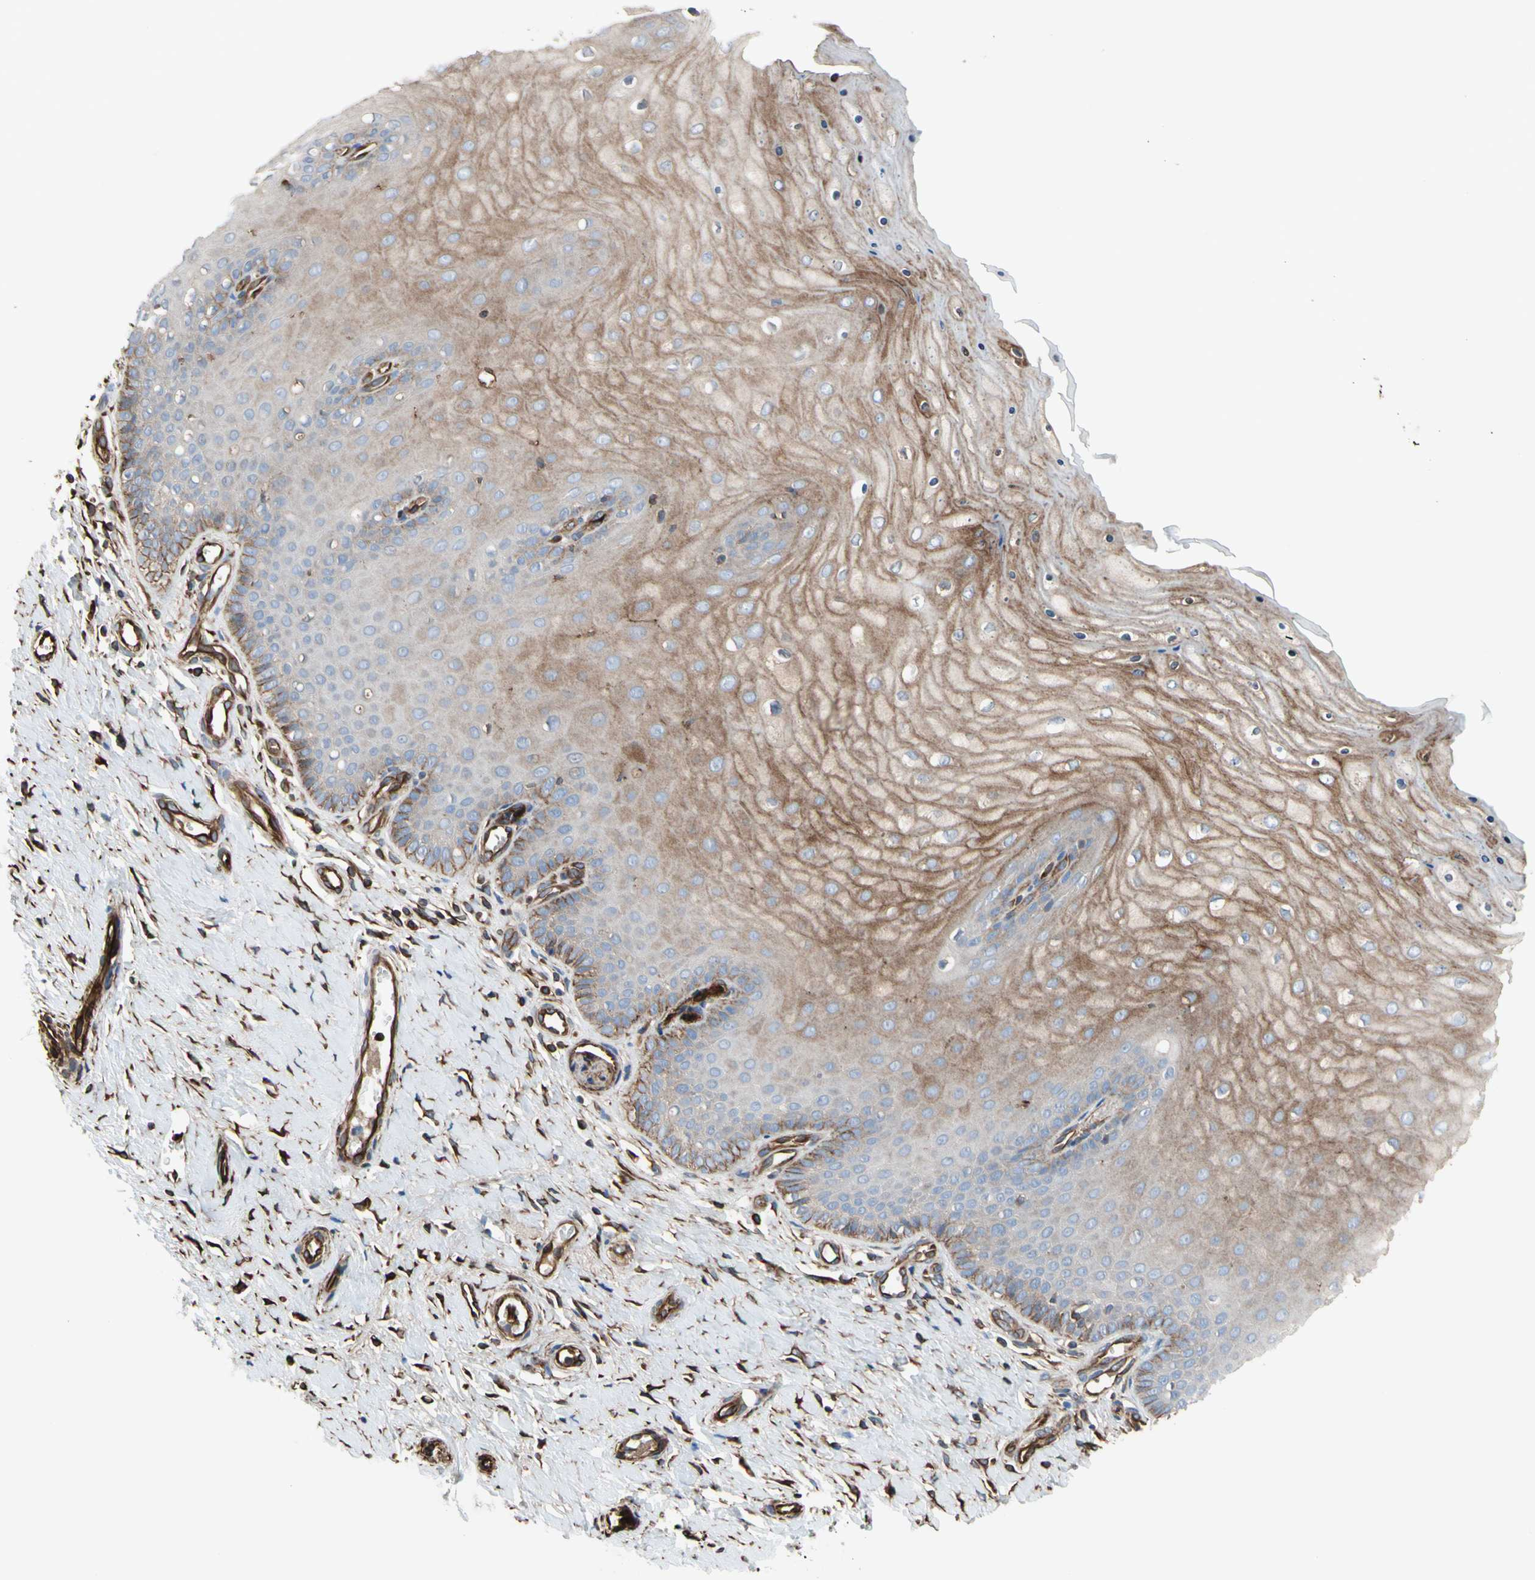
{"staining": {"intensity": "weak", "quantity": ">75%", "location": "cytoplasmic/membranous"}, "tissue": "cervix", "cell_type": "Glandular cells", "image_type": "normal", "snomed": [{"axis": "morphology", "description": "Normal tissue, NOS"}, {"axis": "topography", "description": "Cervix"}], "caption": "Cervix was stained to show a protein in brown. There is low levels of weak cytoplasmic/membranous positivity in about >75% of glandular cells. (IHC, brightfield microscopy, high magnification).", "gene": "TRAF2", "patient": {"sex": "female", "age": 55}}